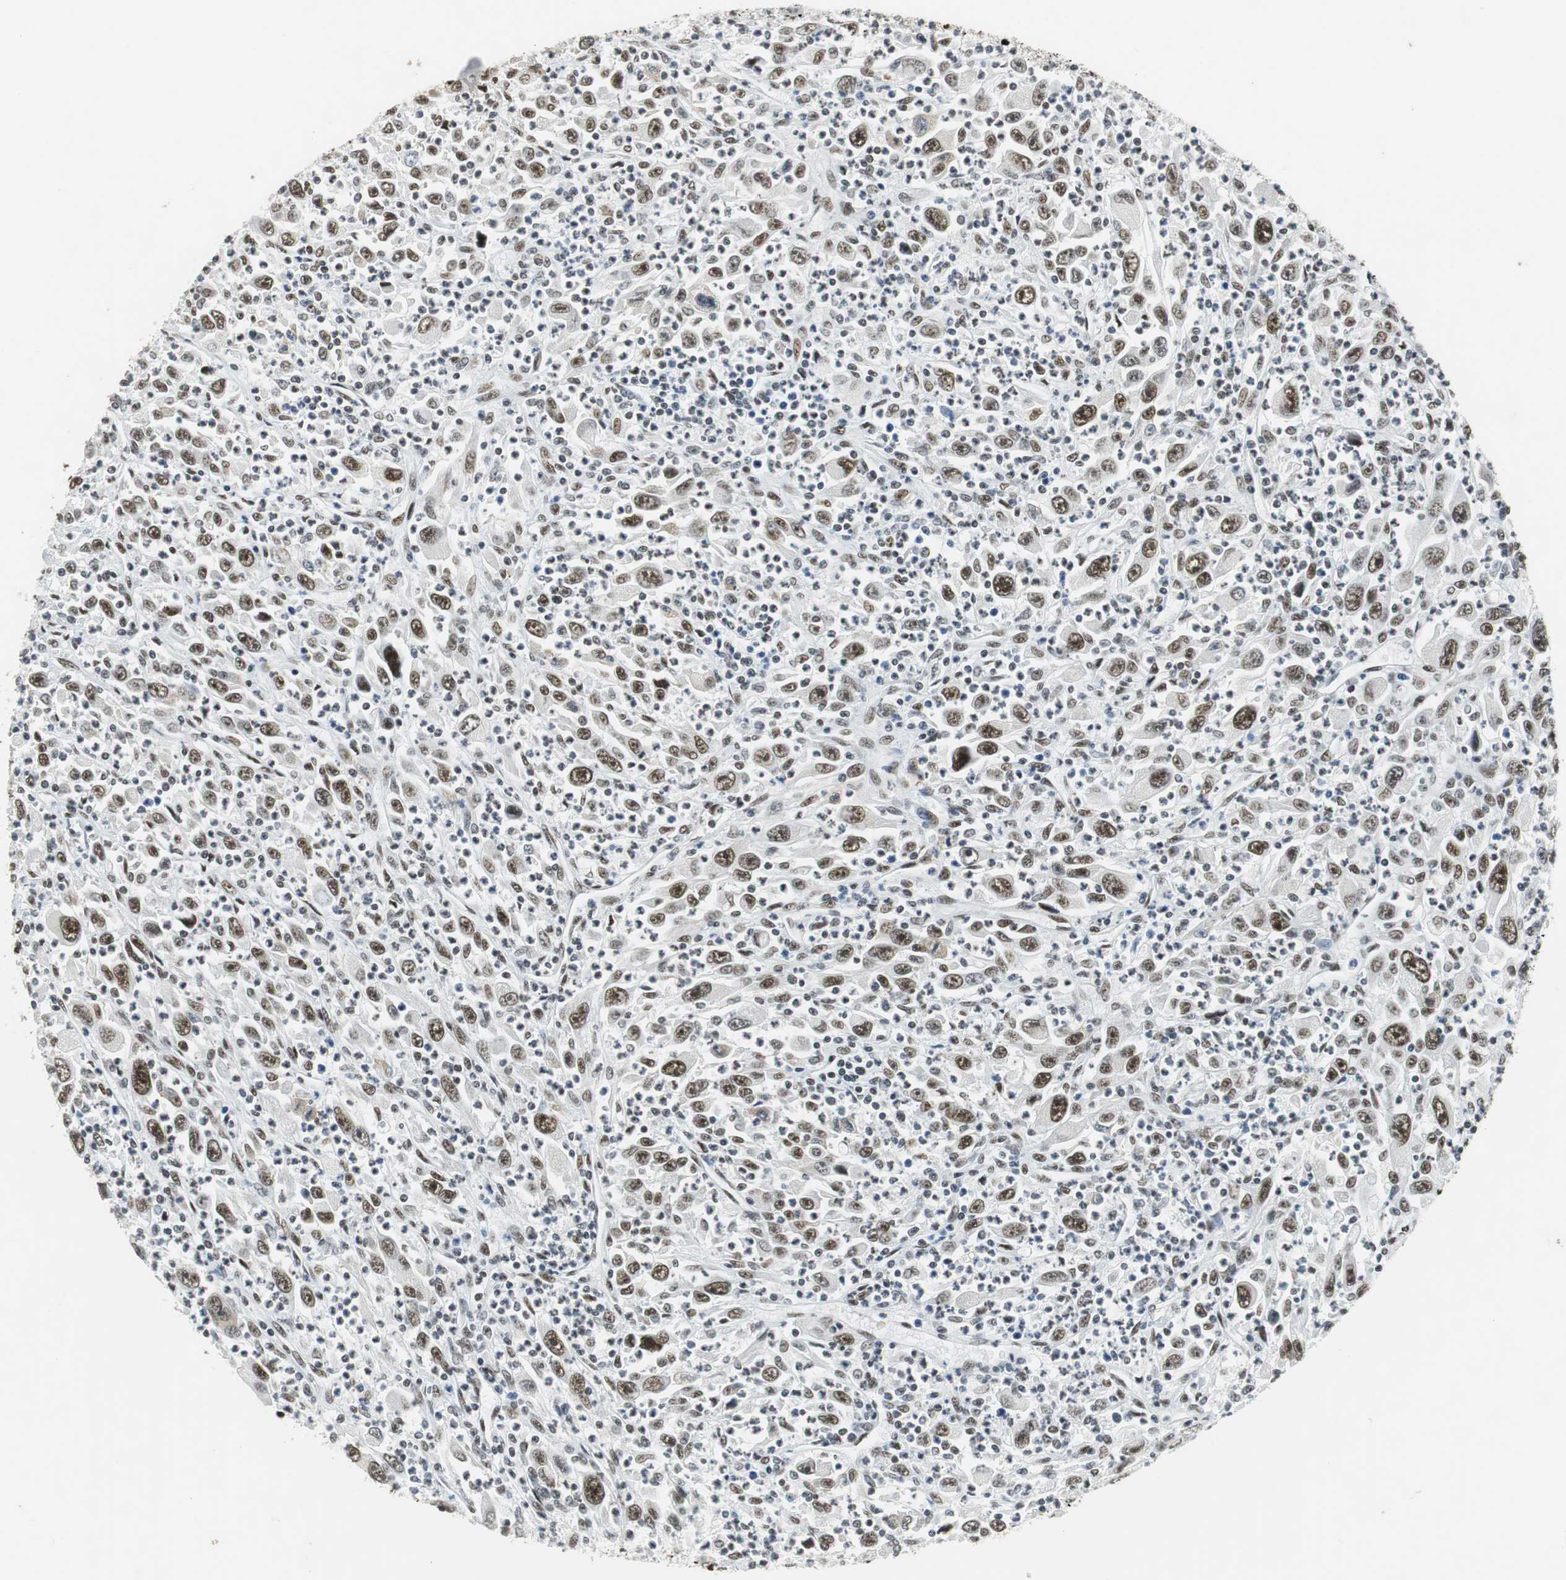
{"staining": {"intensity": "strong", "quantity": ">75%", "location": "nuclear"}, "tissue": "melanoma", "cell_type": "Tumor cells", "image_type": "cancer", "snomed": [{"axis": "morphology", "description": "Malignant melanoma, Metastatic site"}, {"axis": "topography", "description": "Skin"}], "caption": "Brown immunohistochemical staining in human malignant melanoma (metastatic site) displays strong nuclear expression in approximately >75% of tumor cells.", "gene": "PRKDC", "patient": {"sex": "female", "age": 56}}